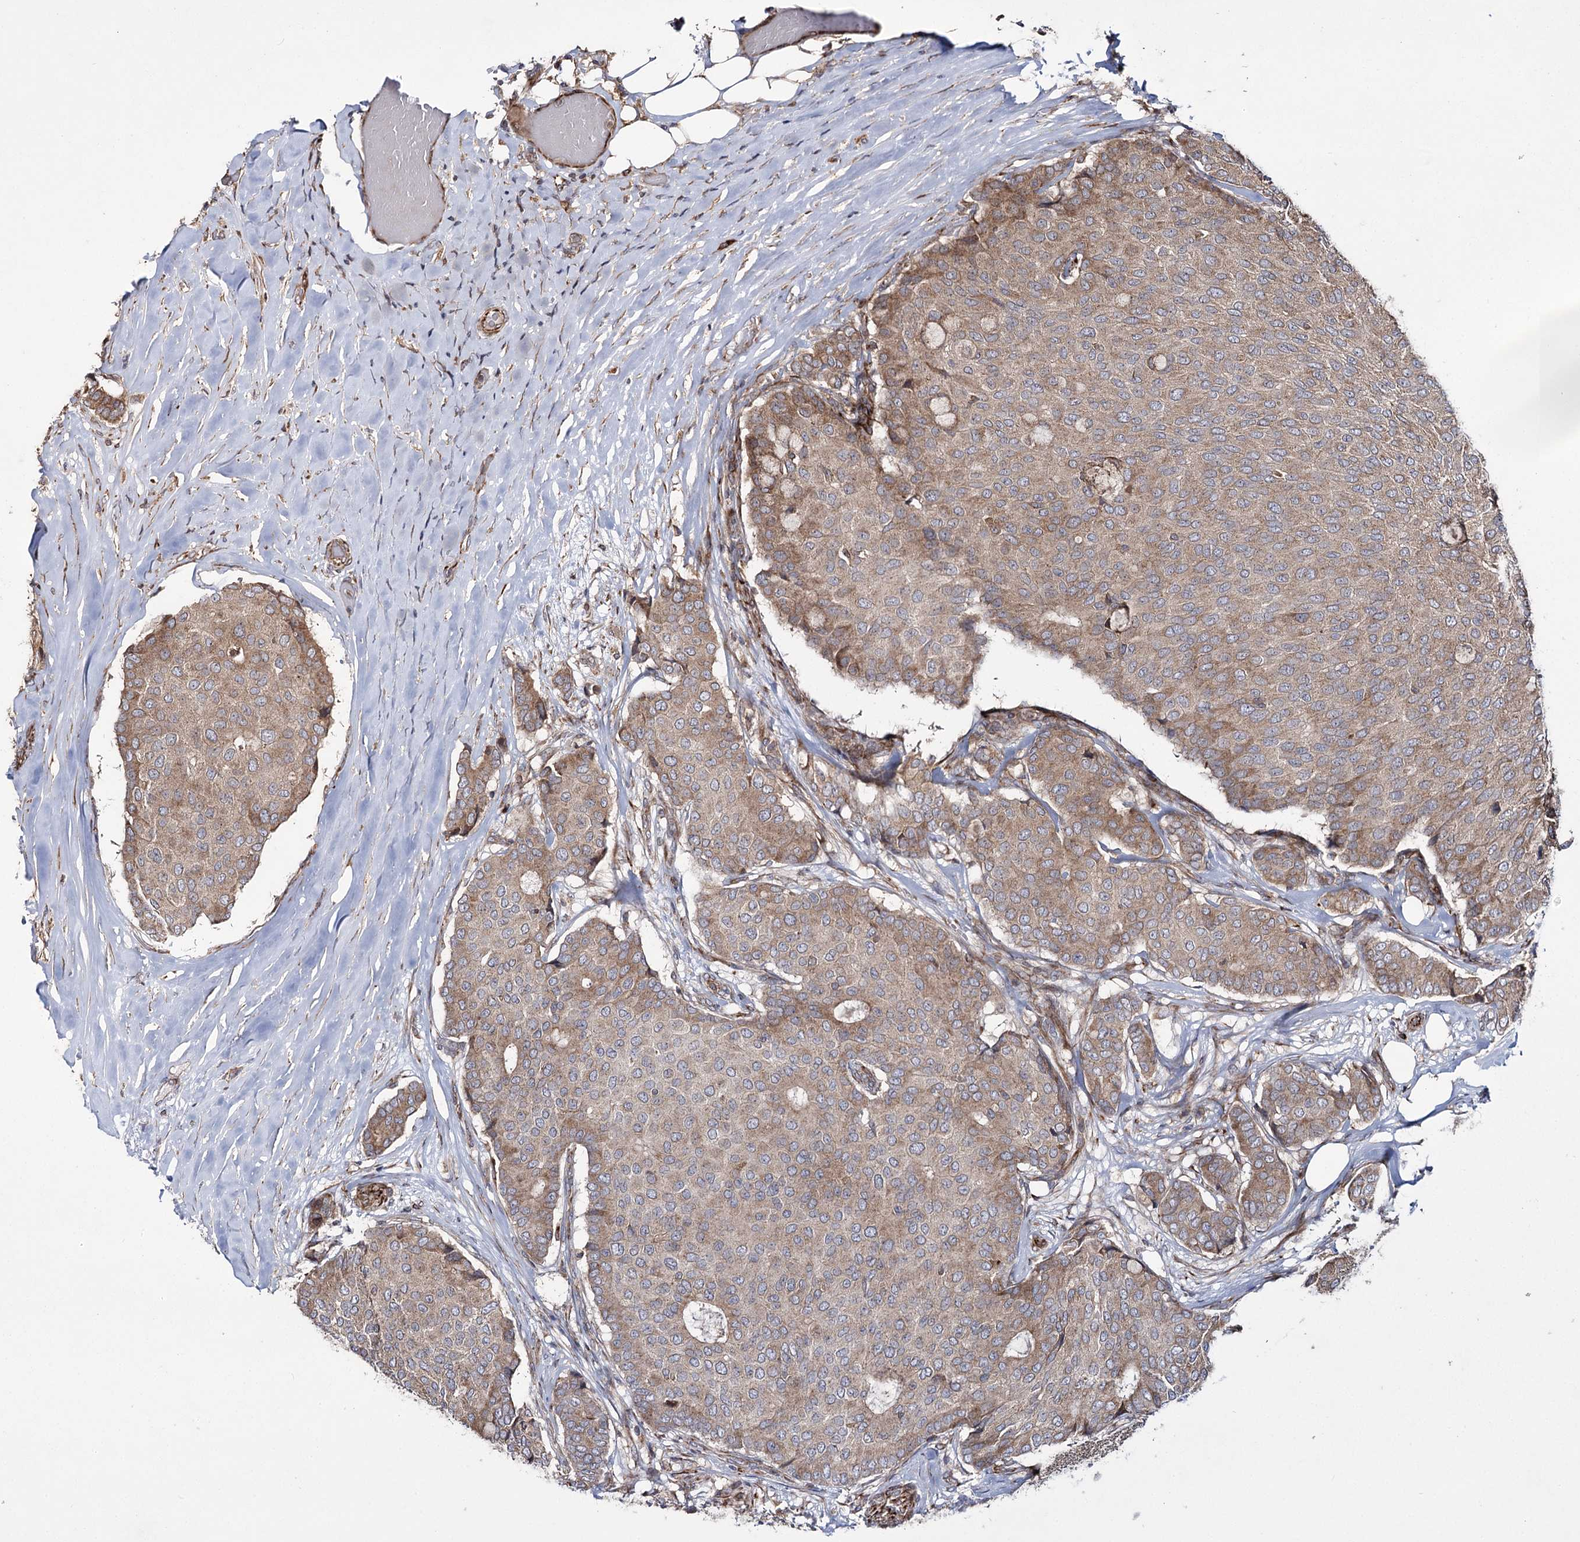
{"staining": {"intensity": "moderate", "quantity": ">75%", "location": "cytoplasmic/membranous"}, "tissue": "breast cancer", "cell_type": "Tumor cells", "image_type": "cancer", "snomed": [{"axis": "morphology", "description": "Duct carcinoma"}, {"axis": "topography", "description": "Breast"}], "caption": "IHC micrograph of neoplastic tissue: breast infiltrating ductal carcinoma stained using immunohistochemistry (IHC) displays medium levels of moderate protein expression localized specifically in the cytoplasmic/membranous of tumor cells, appearing as a cytoplasmic/membranous brown color.", "gene": "HECTD2", "patient": {"sex": "female", "age": 75}}